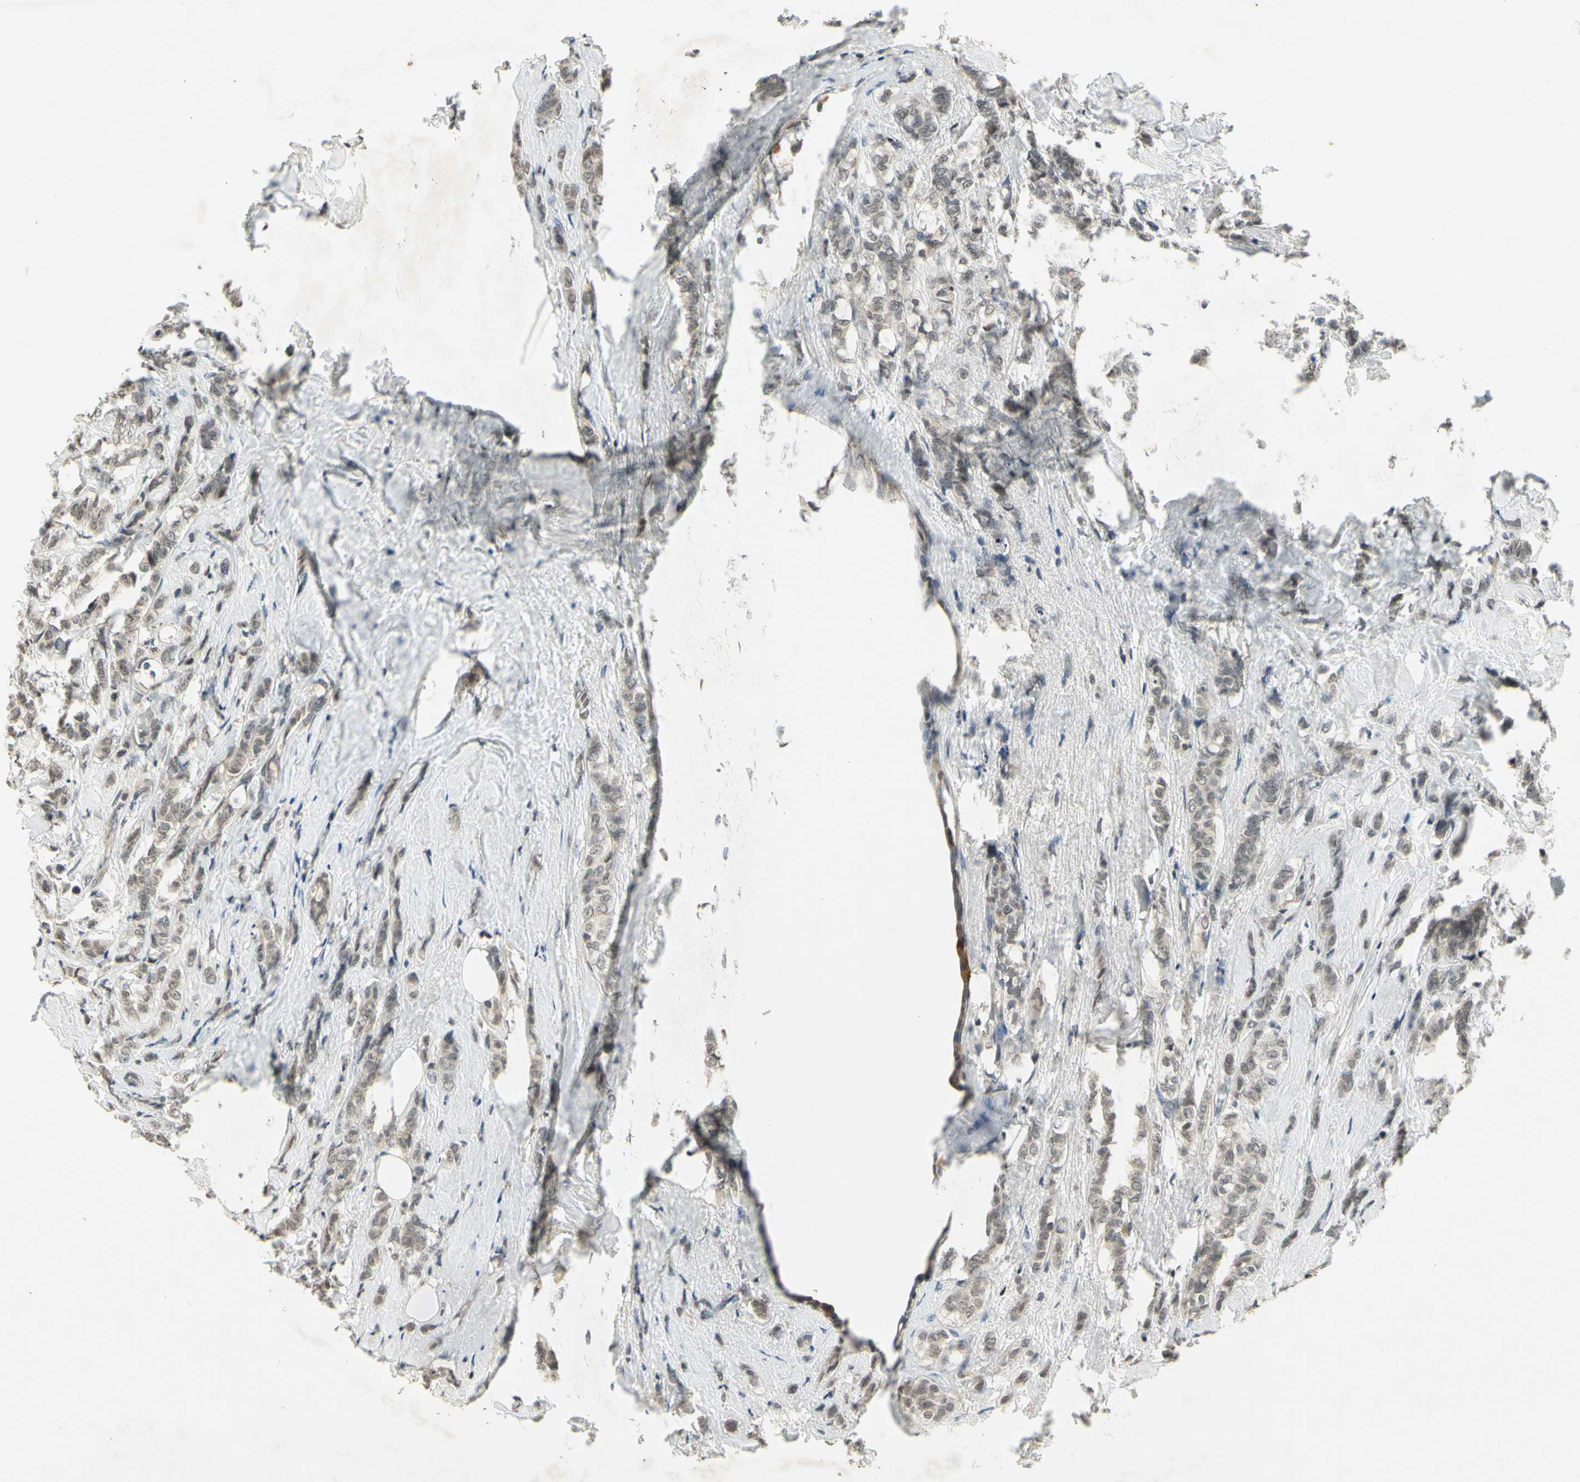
{"staining": {"intensity": "weak", "quantity": "25%-75%", "location": "cytoplasmic/membranous"}, "tissue": "breast cancer", "cell_type": "Tumor cells", "image_type": "cancer", "snomed": [{"axis": "morphology", "description": "Lobular carcinoma"}, {"axis": "topography", "description": "Breast"}], "caption": "DAB (3,3'-diaminobenzidine) immunohistochemical staining of lobular carcinoma (breast) demonstrates weak cytoplasmic/membranous protein staining in about 25%-75% of tumor cells.", "gene": "EFNB2", "patient": {"sex": "female", "age": 60}}